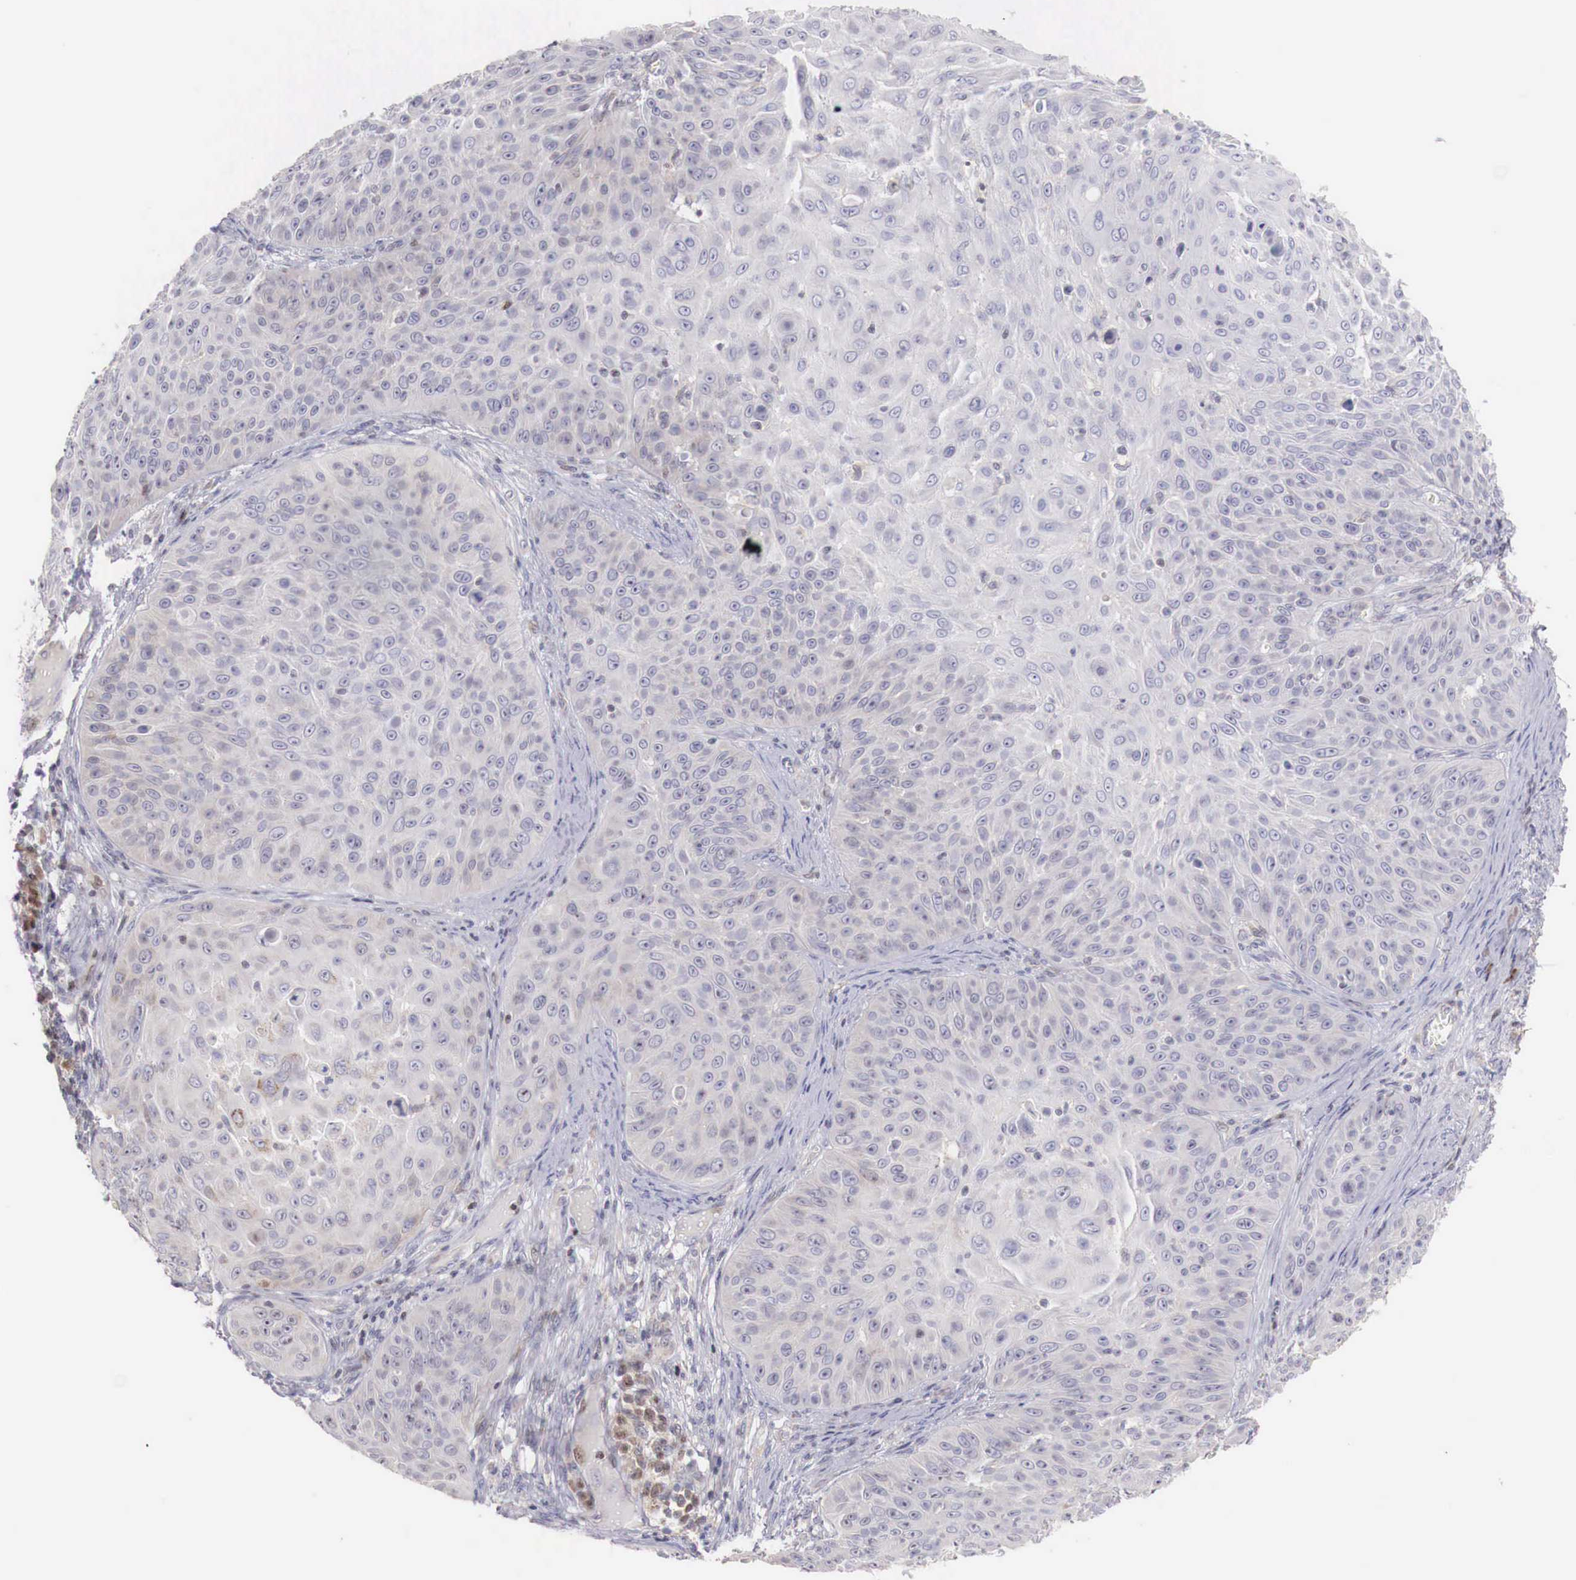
{"staining": {"intensity": "negative", "quantity": "none", "location": "none"}, "tissue": "skin cancer", "cell_type": "Tumor cells", "image_type": "cancer", "snomed": [{"axis": "morphology", "description": "Squamous cell carcinoma, NOS"}, {"axis": "topography", "description": "Skin"}], "caption": "This is an immunohistochemistry (IHC) histopathology image of skin cancer. There is no staining in tumor cells.", "gene": "CLCN5", "patient": {"sex": "male", "age": 82}}